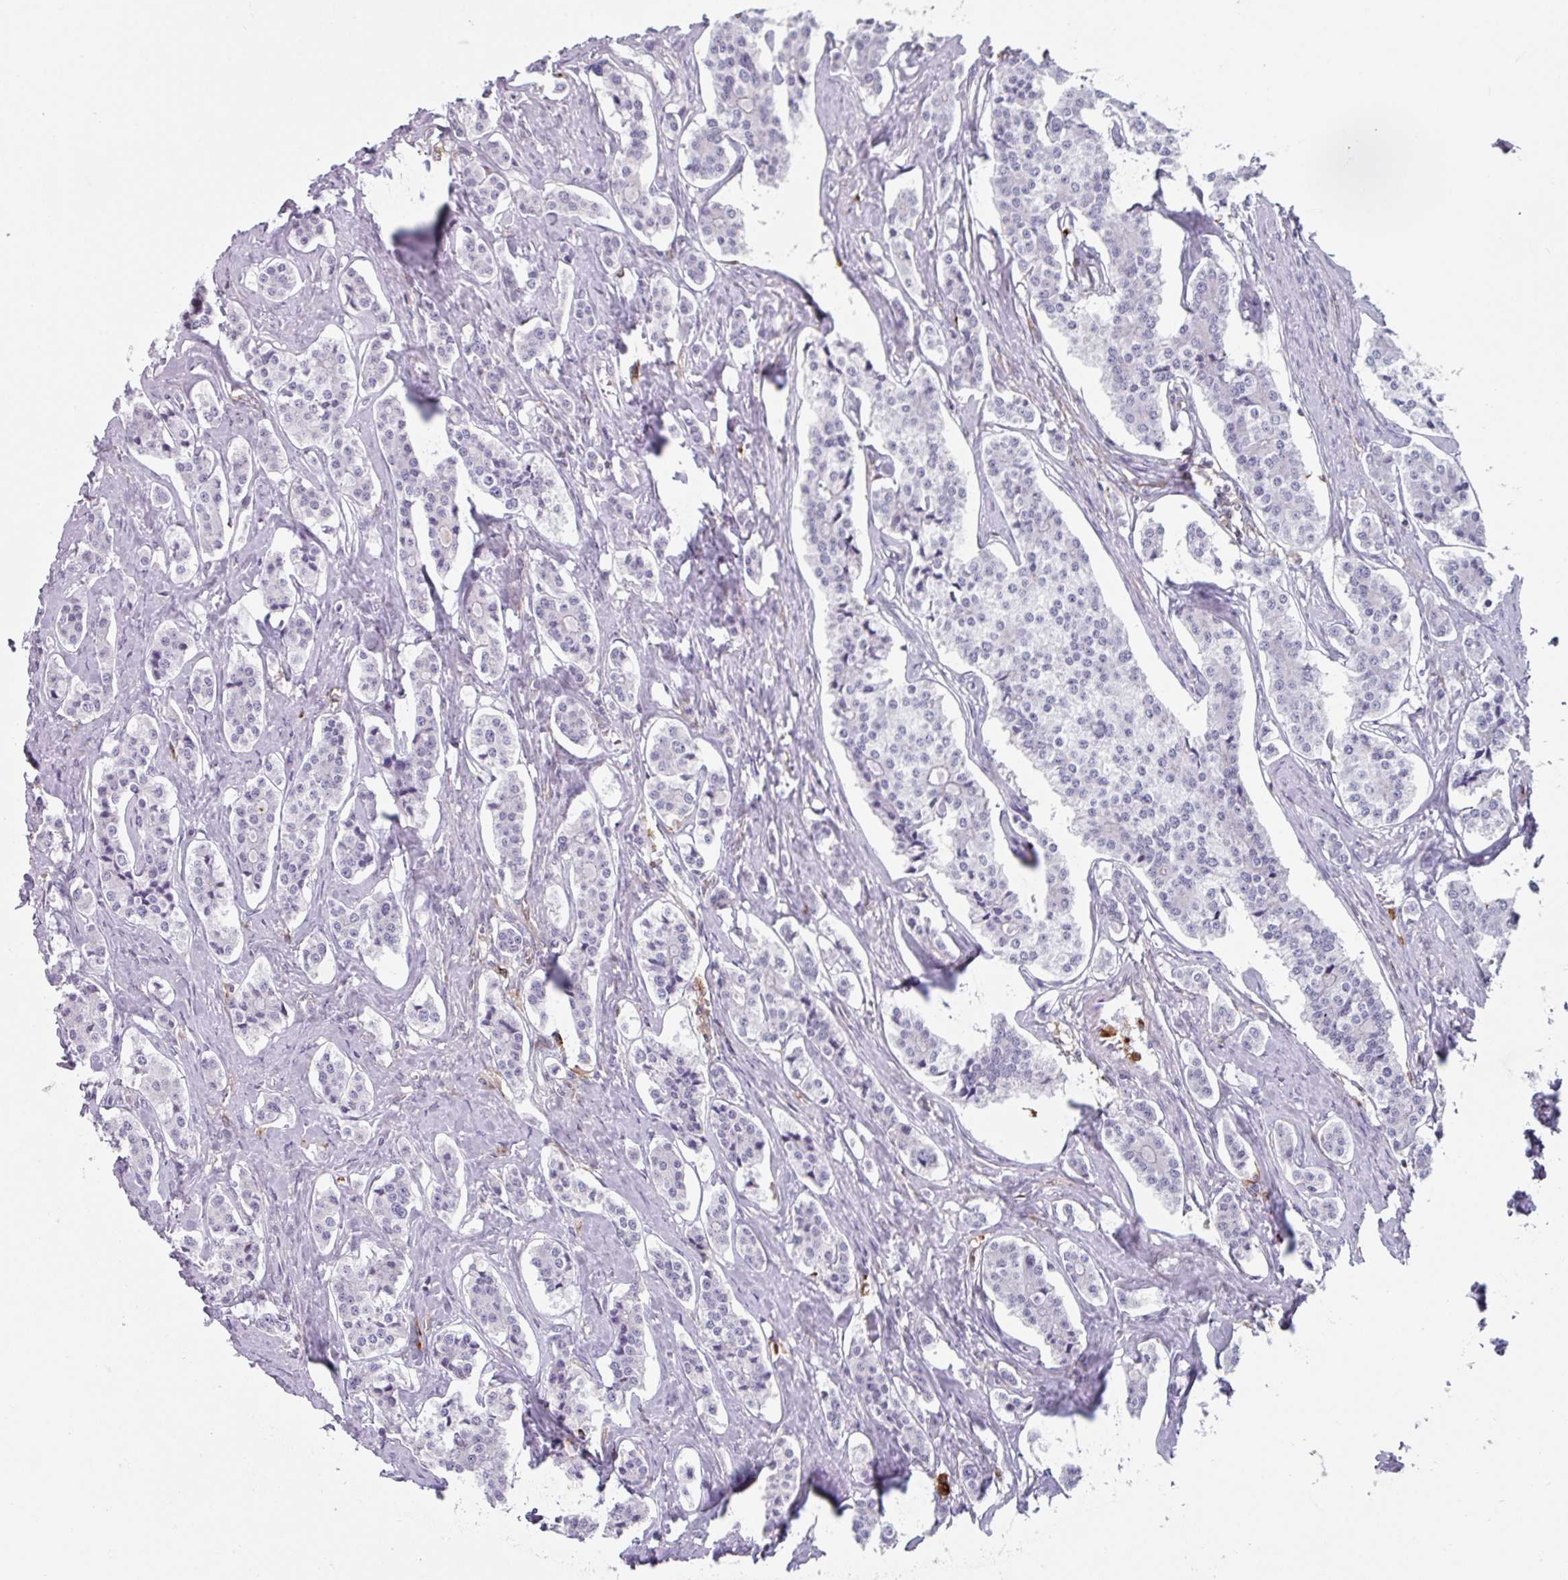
{"staining": {"intensity": "negative", "quantity": "none", "location": "none"}, "tissue": "carcinoid", "cell_type": "Tumor cells", "image_type": "cancer", "snomed": [{"axis": "morphology", "description": "Carcinoid, malignant, NOS"}, {"axis": "topography", "description": "Small intestine"}], "caption": "High power microscopy micrograph of an immunohistochemistry histopathology image of carcinoid (malignant), revealing no significant expression in tumor cells.", "gene": "EXOSC5", "patient": {"sex": "male", "age": 63}}